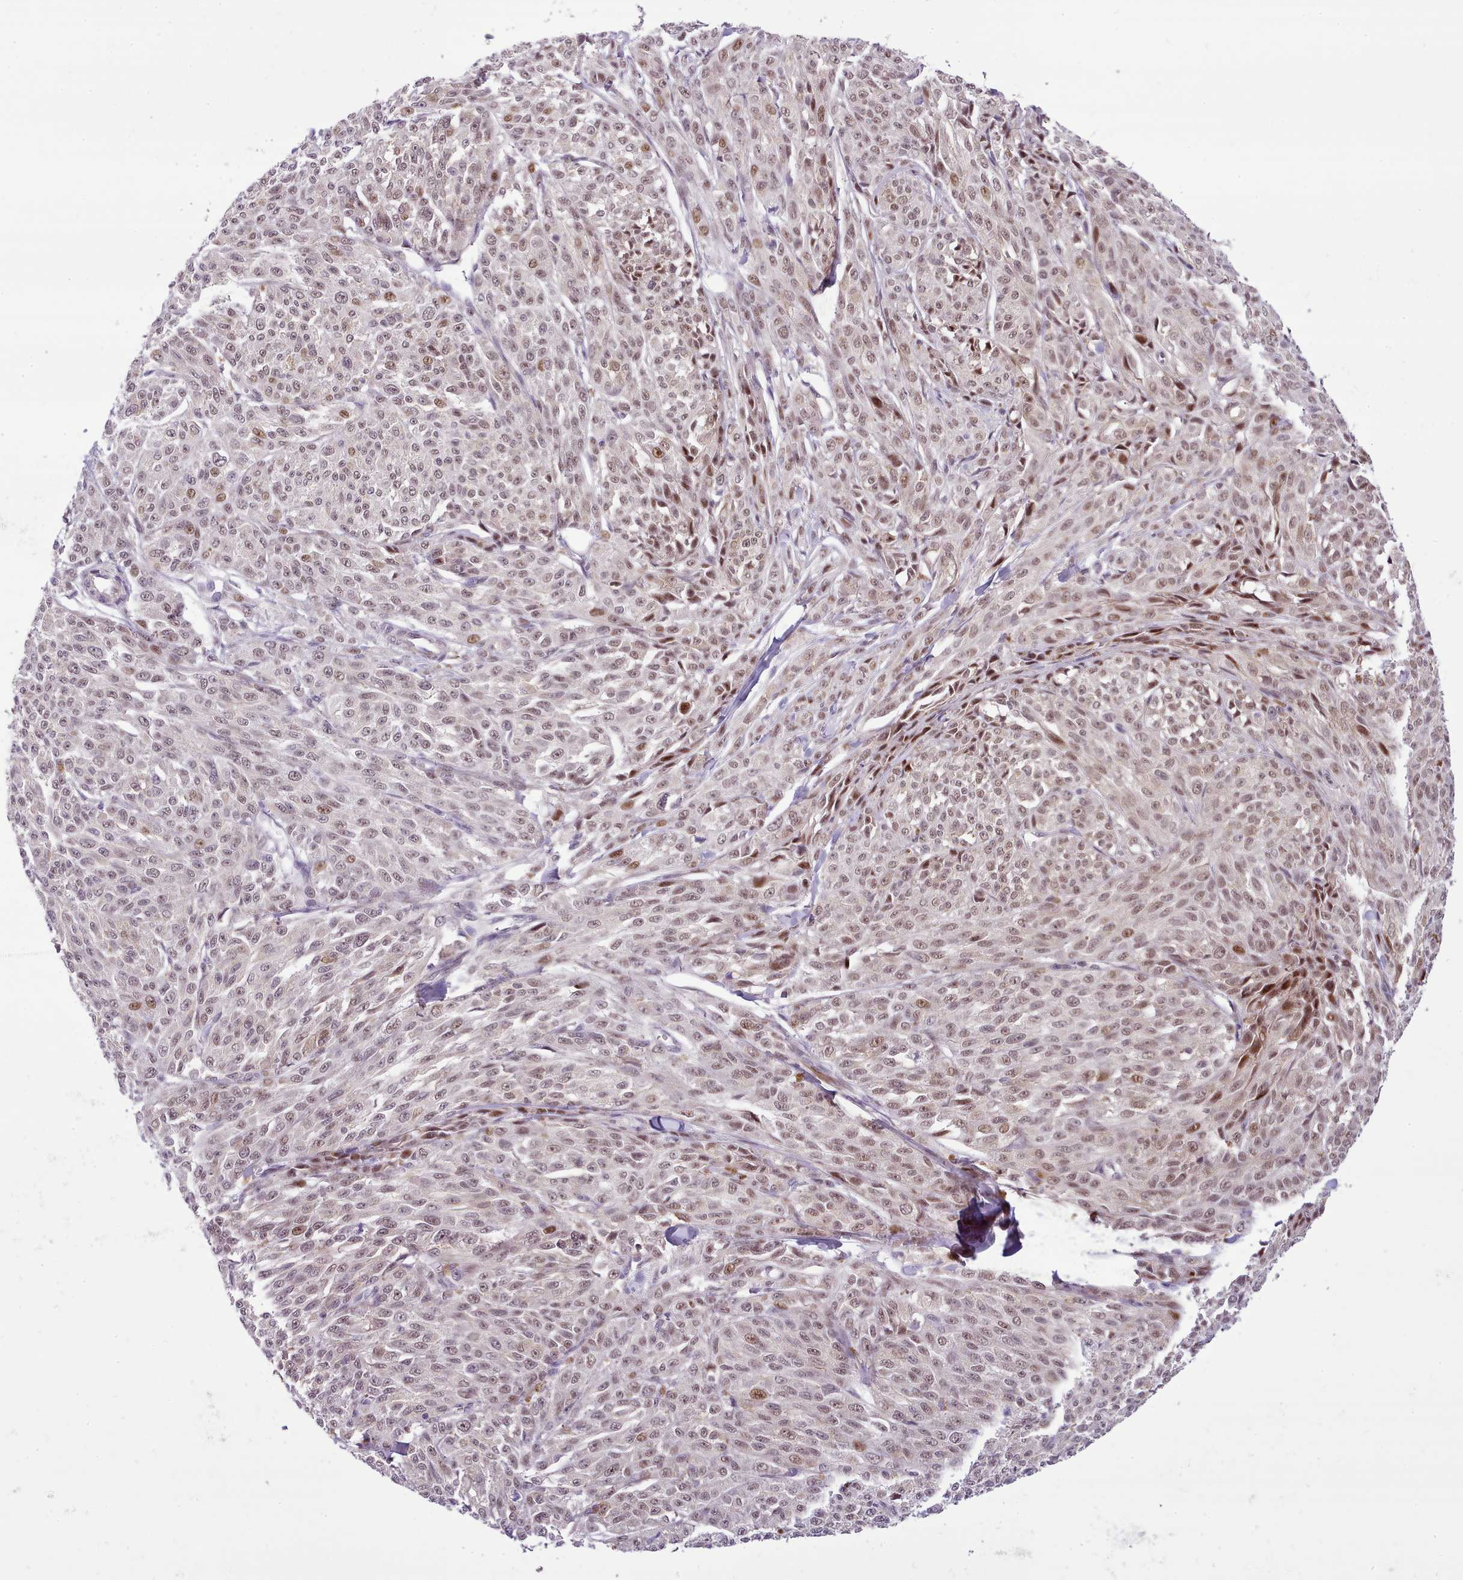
{"staining": {"intensity": "weak", "quantity": "25%-75%", "location": "nuclear"}, "tissue": "melanoma", "cell_type": "Tumor cells", "image_type": "cancer", "snomed": [{"axis": "morphology", "description": "Malignant melanoma, NOS"}, {"axis": "topography", "description": "Skin"}], "caption": "DAB (3,3'-diaminobenzidine) immunohistochemical staining of human melanoma exhibits weak nuclear protein staining in approximately 25%-75% of tumor cells.", "gene": "HOXB7", "patient": {"sex": "female", "age": 52}}